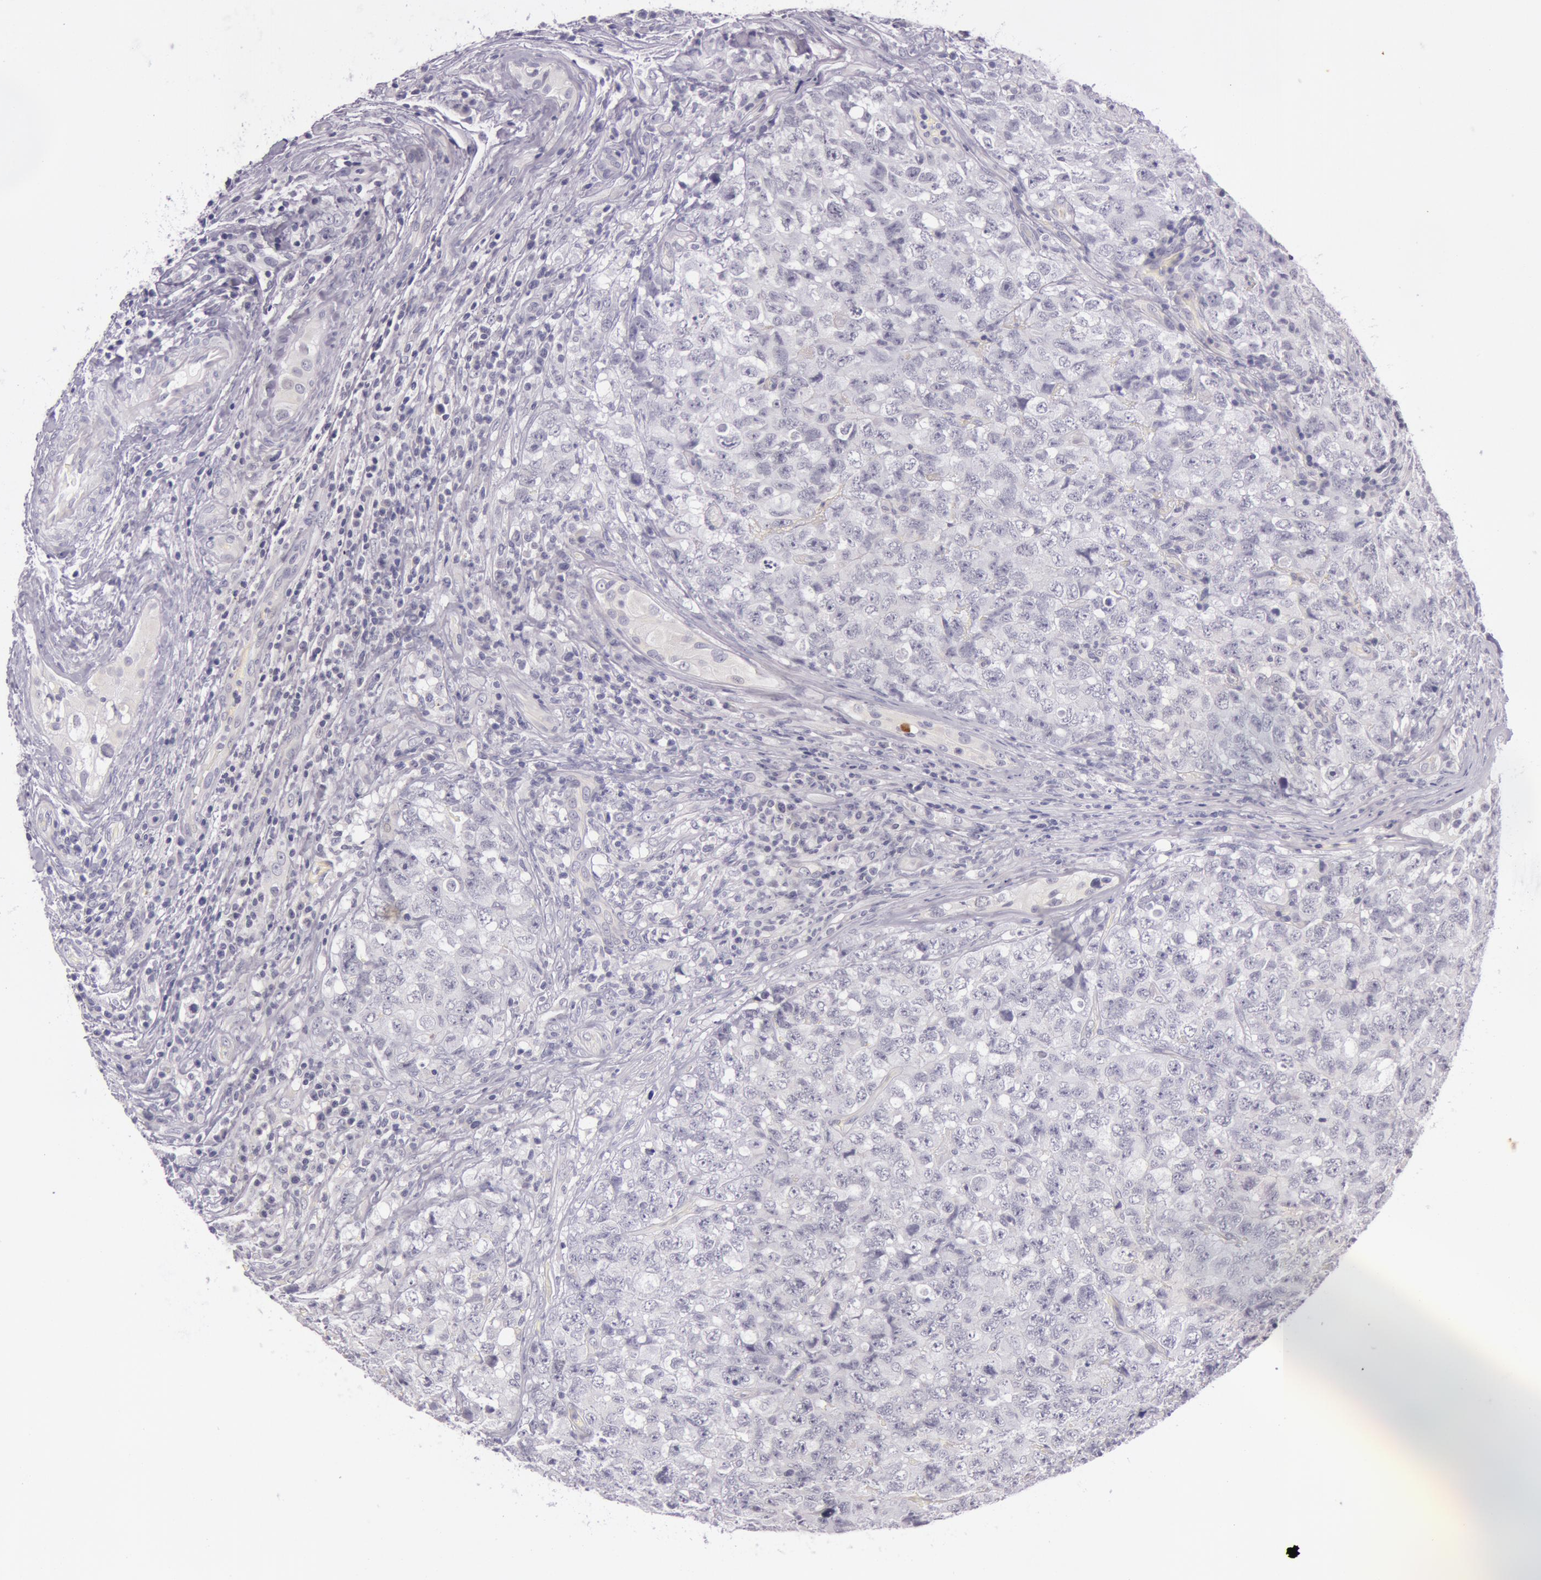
{"staining": {"intensity": "negative", "quantity": "none", "location": "none"}, "tissue": "testis cancer", "cell_type": "Tumor cells", "image_type": "cancer", "snomed": [{"axis": "morphology", "description": "Carcinoma, Embryonal, NOS"}, {"axis": "topography", "description": "Testis"}], "caption": "DAB immunohistochemical staining of human testis cancer displays no significant expression in tumor cells.", "gene": "RBMY1F", "patient": {"sex": "male", "age": 31}}